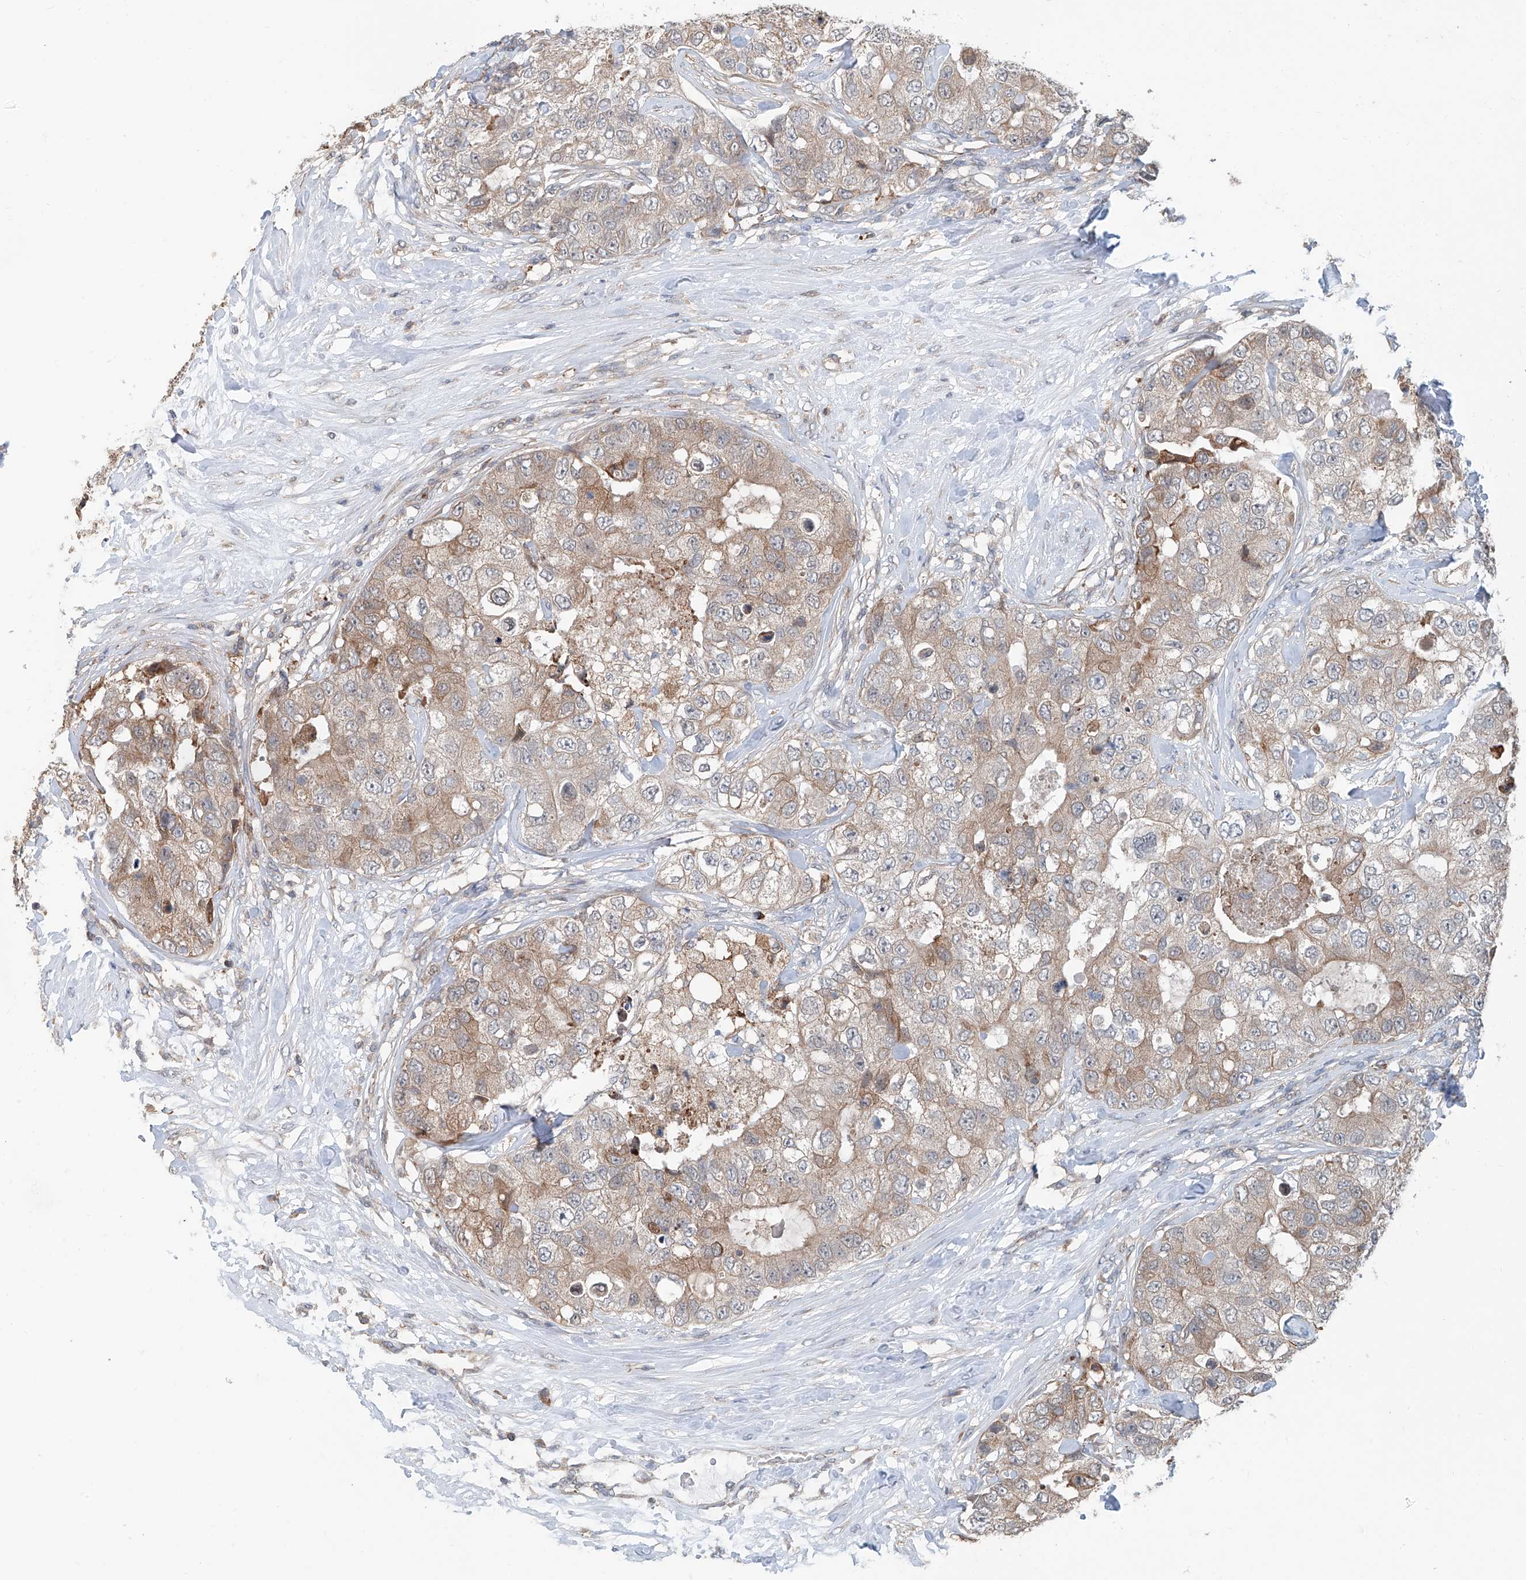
{"staining": {"intensity": "weak", "quantity": ">75%", "location": "cytoplasmic/membranous"}, "tissue": "breast cancer", "cell_type": "Tumor cells", "image_type": "cancer", "snomed": [{"axis": "morphology", "description": "Duct carcinoma"}, {"axis": "topography", "description": "Breast"}], "caption": "Immunohistochemistry (IHC) image of human breast infiltrating ductal carcinoma stained for a protein (brown), which reveals low levels of weak cytoplasmic/membranous expression in about >75% of tumor cells.", "gene": "KCNK10", "patient": {"sex": "female", "age": 62}}